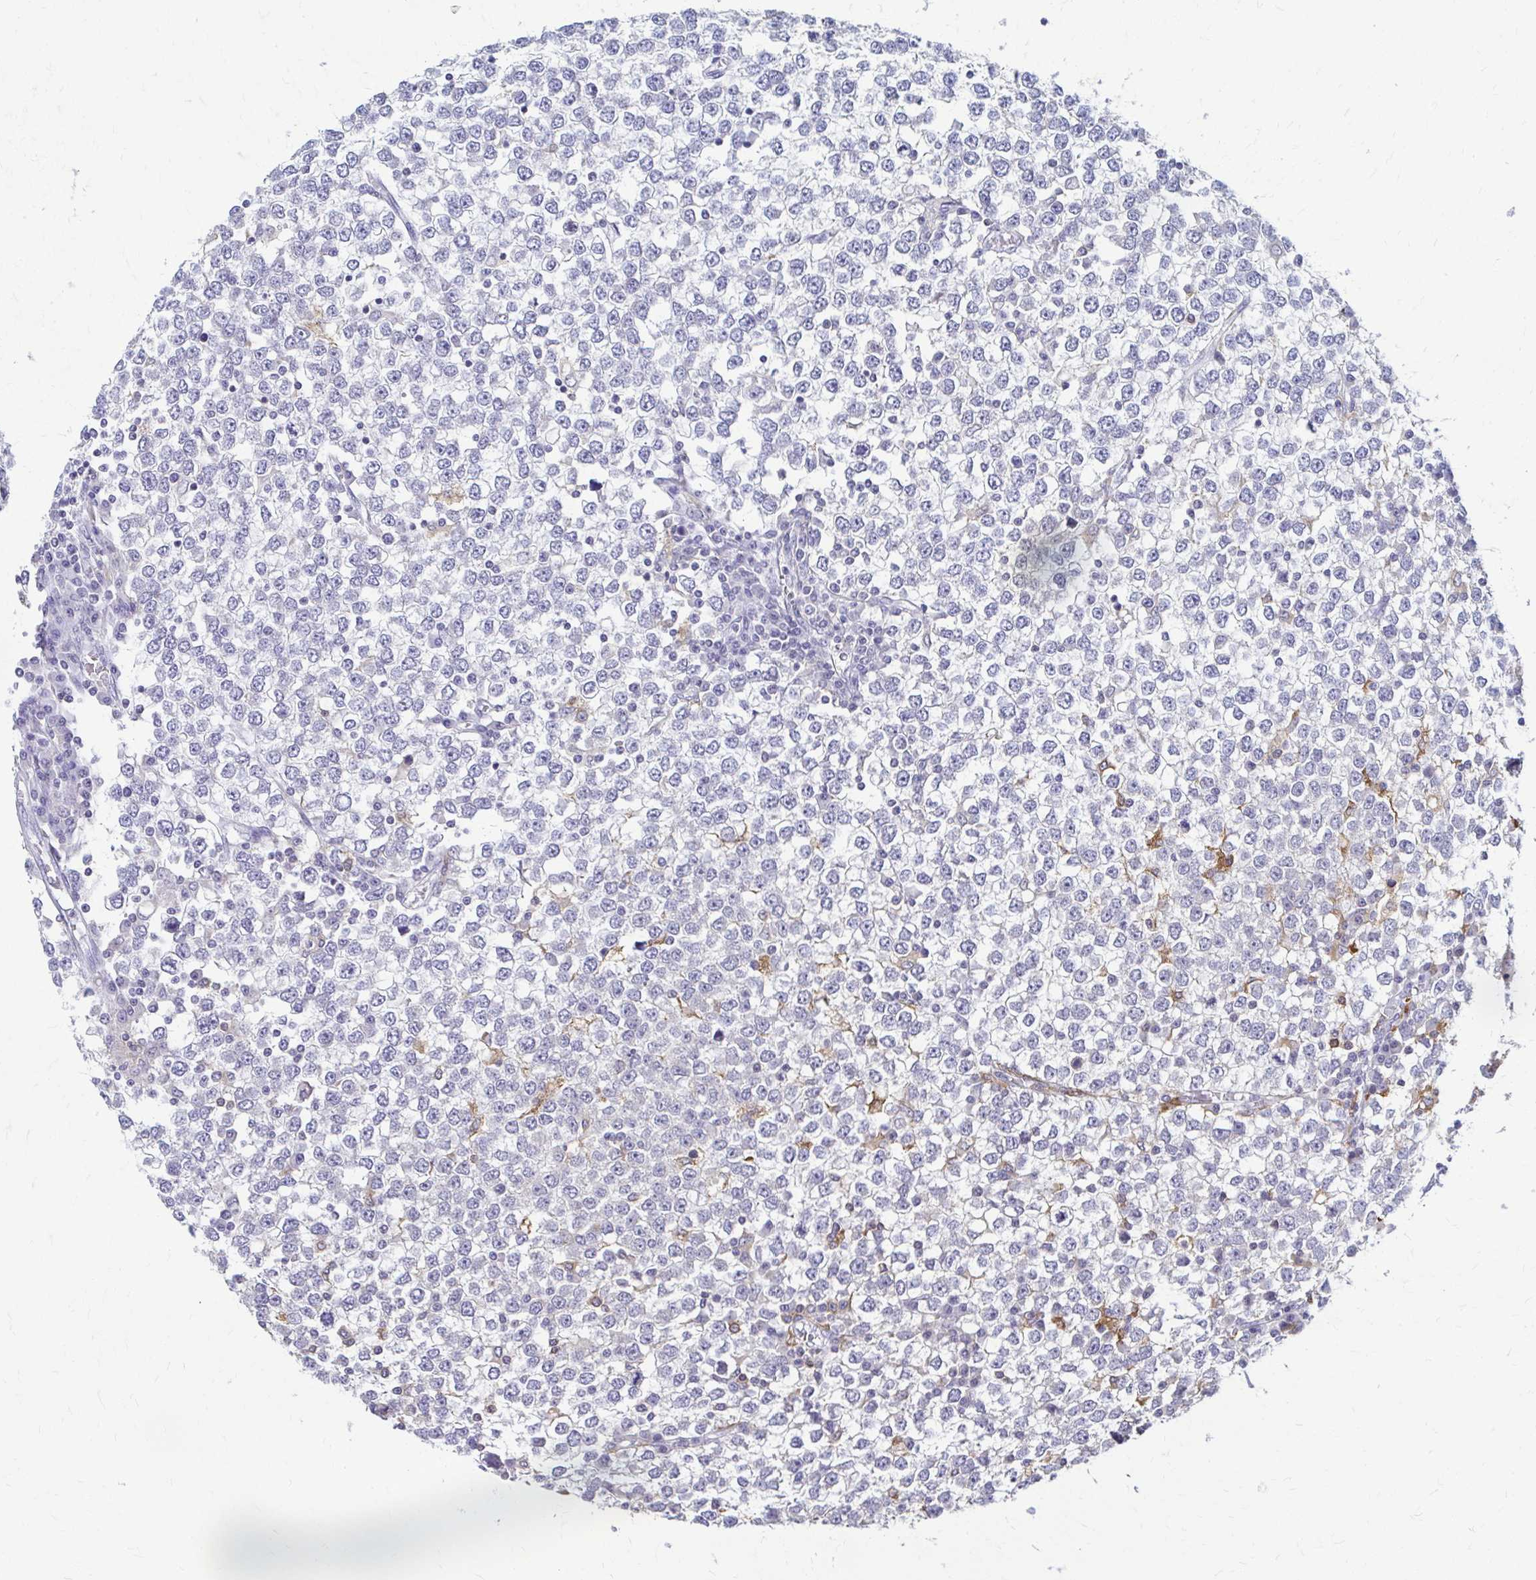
{"staining": {"intensity": "negative", "quantity": "none", "location": "none"}, "tissue": "testis cancer", "cell_type": "Tumor cells", "image_type": "cancer", "snomed": [{"axis": "morphology", "description": "Seminoma, NOS"}, {"axis": "topography", "description": "Testis"}], "caption": "DAB (3,3'-diaminobenzidine) immunohistochemical staining of seminoma (testis) demonstrates no significant expression in tumor cells.", "gene": "PIK3AP1", "patient": {"sex": "male", "age": 65}}